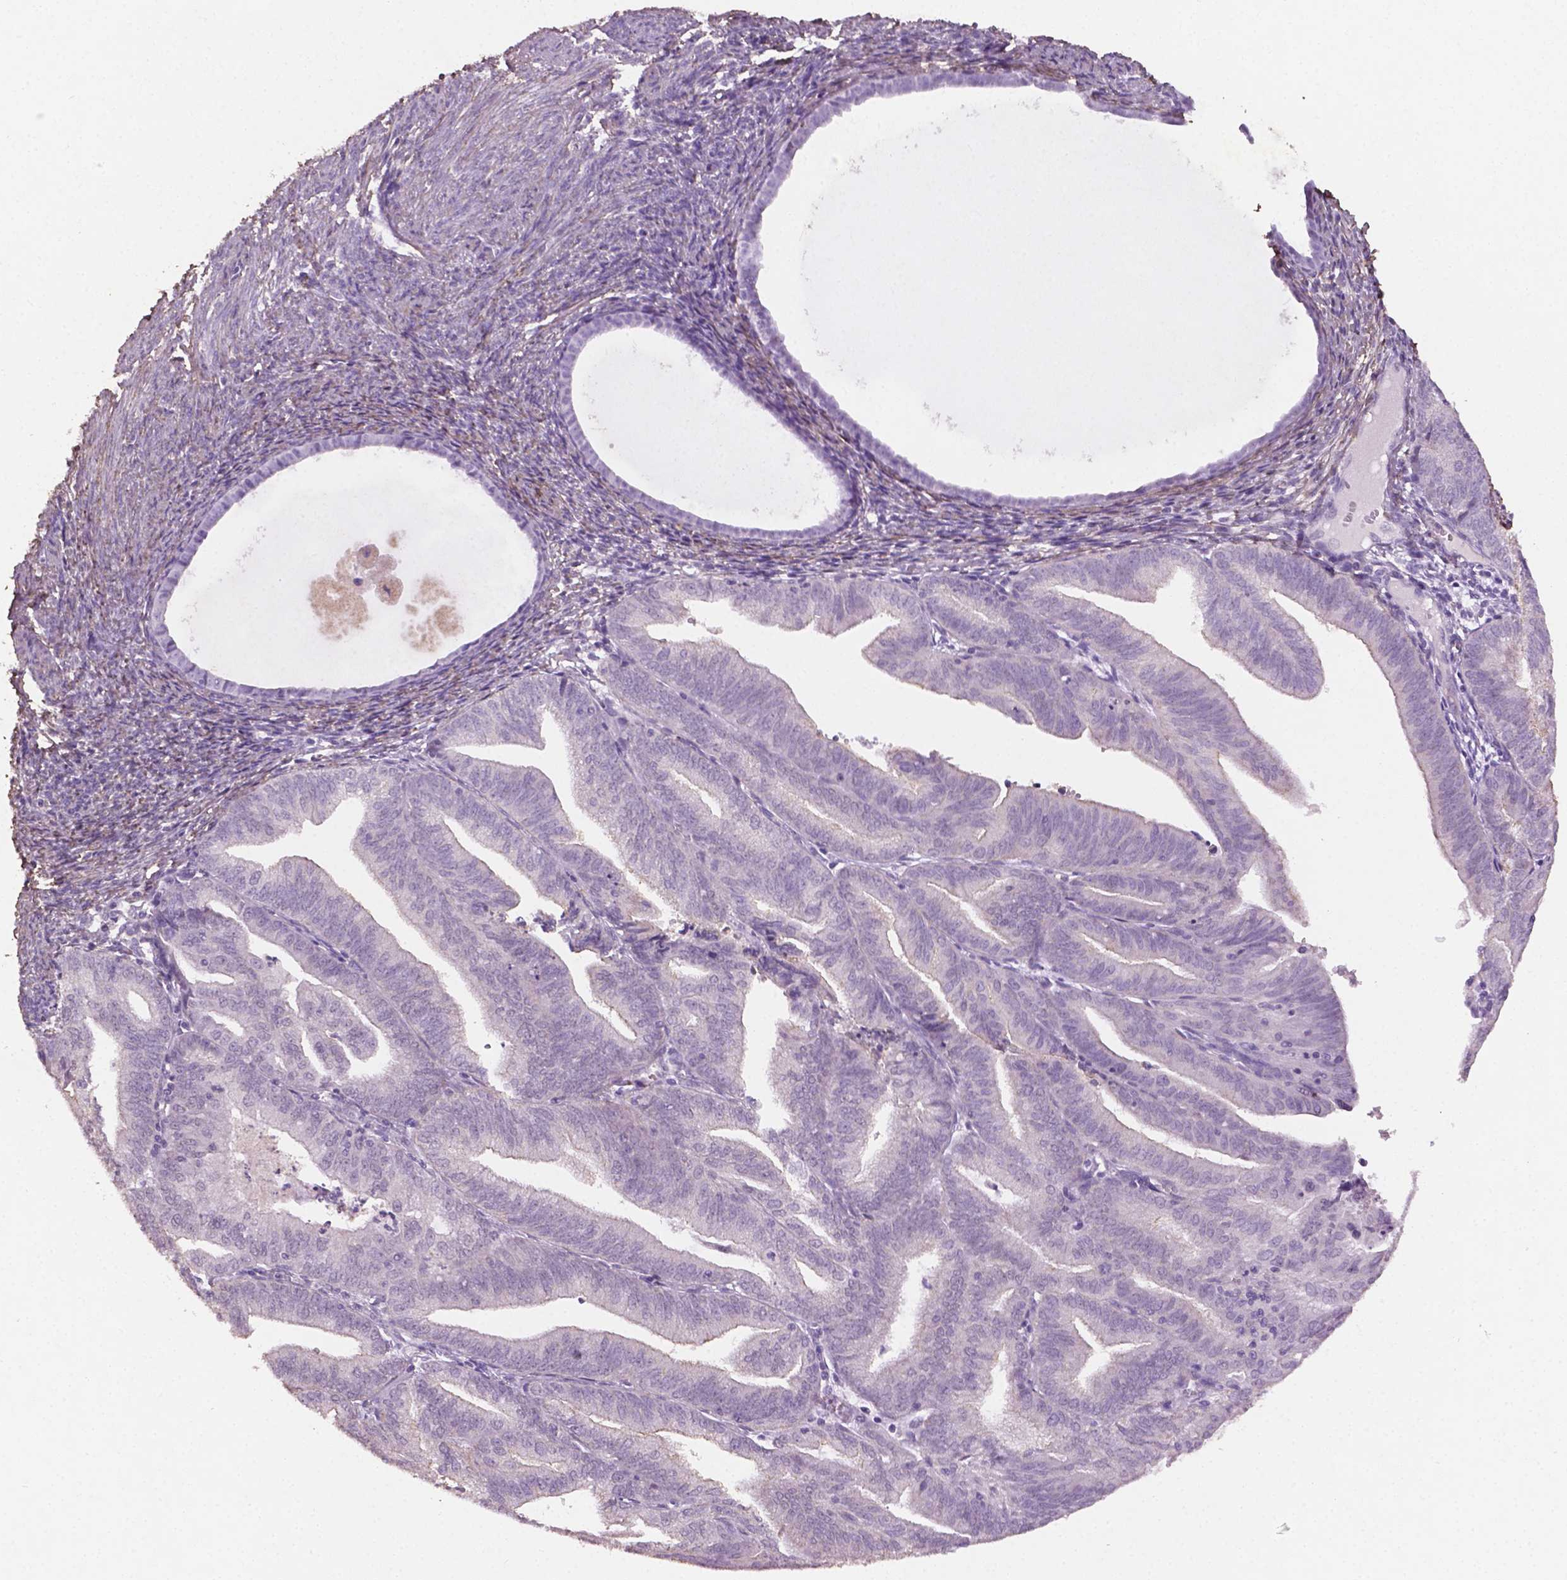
{"staining": {"intensity": "negative", "quantity": "none", "location": "none"}, "tissue": "endometrial cancer", "cell_type": "Tumor cells", "image_type": "cancer", "snomed": [{"axis": "morphology", "description": "Adenocarcinoma, NOS"}, {"axis": "topography", "description": "Endometrium"}], "caption": "Immunohistochemical staining of endometrial cancer (adenocarcinoma) displays no significant expression in tumor cells.", "gene": "DLG2", "patient": {"sex": "female", "age": 70}}